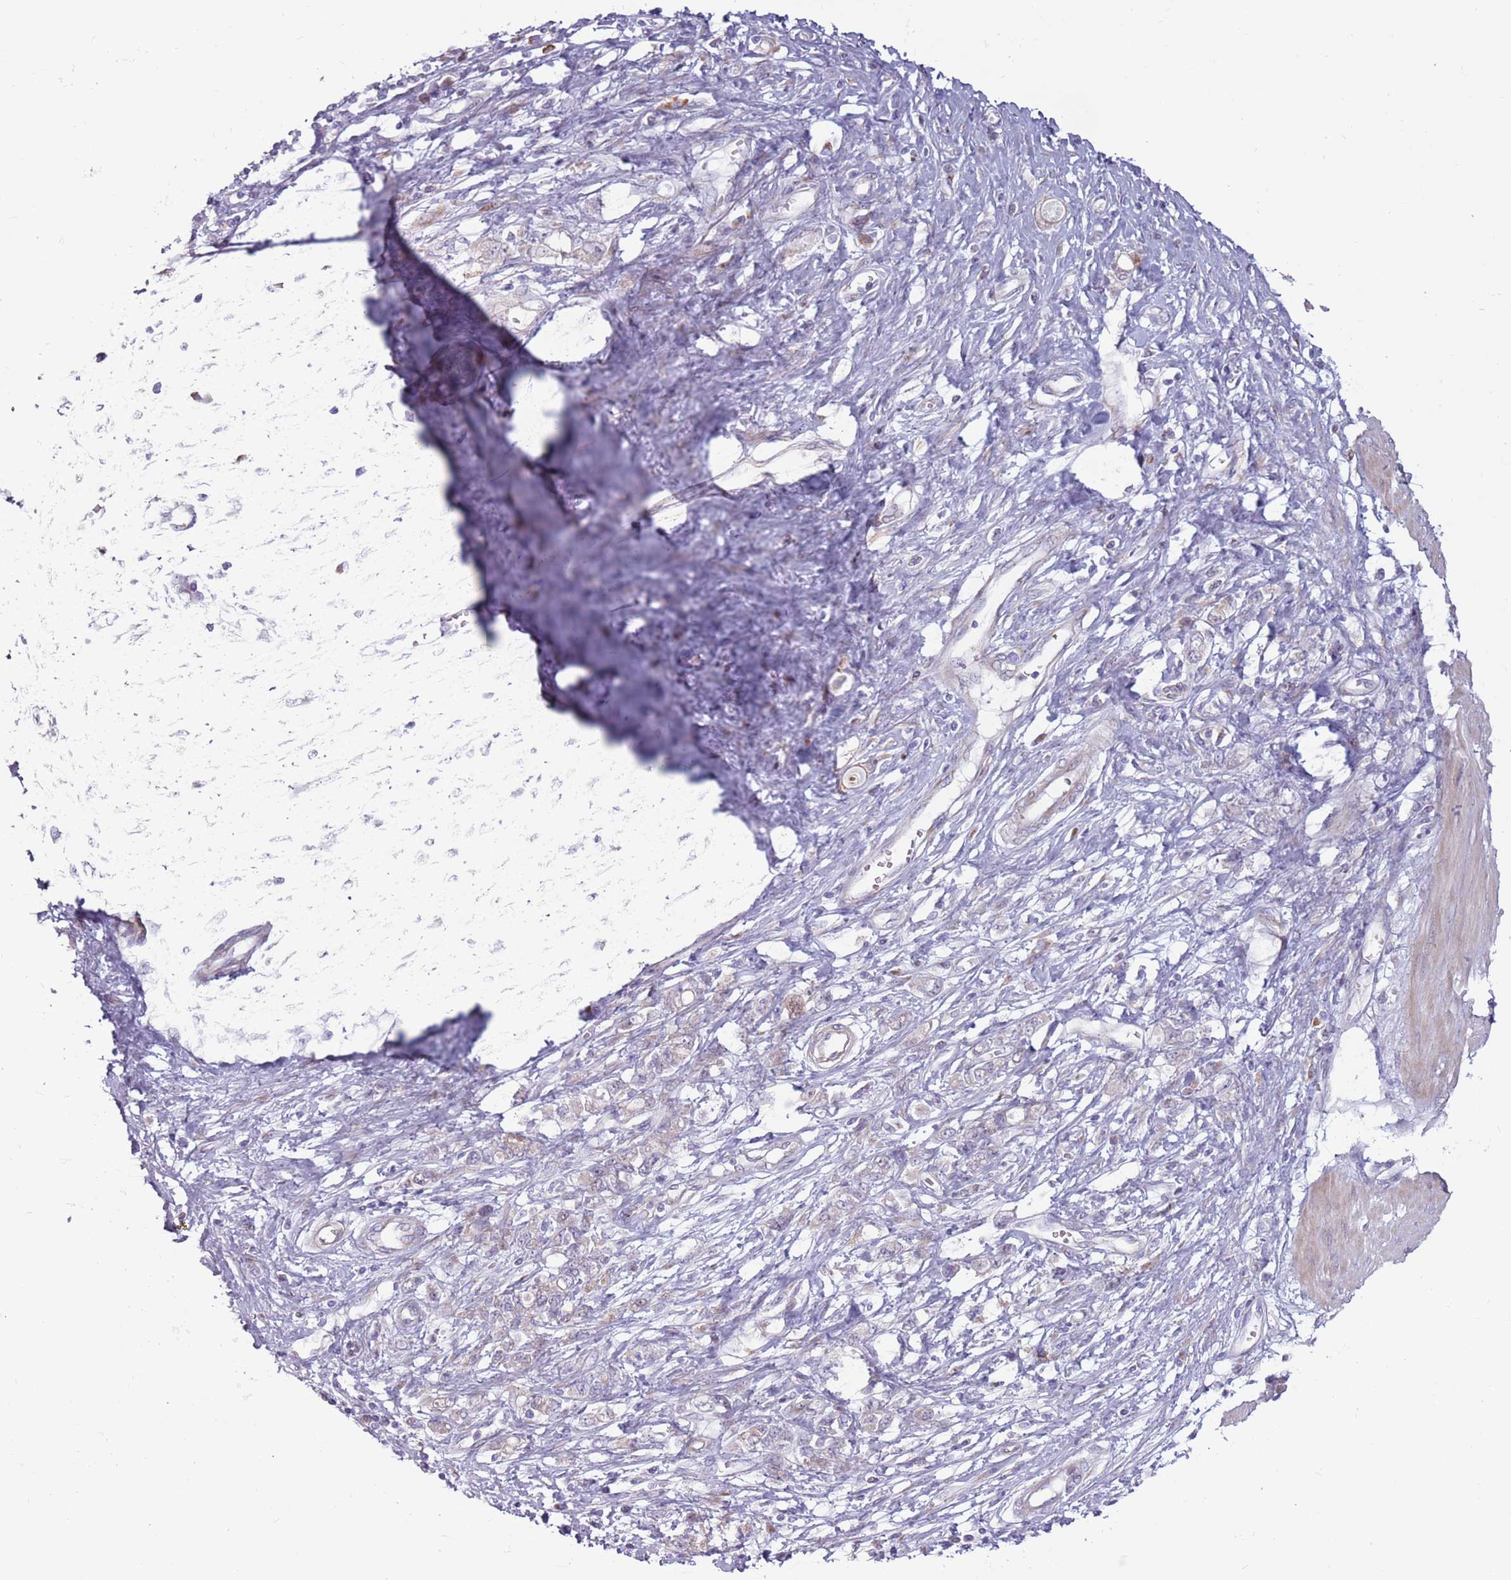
{"staining": {"intensity": "negative", "quantity": "none", "location": "none"}, "tissue": "stomach cancer", "cell_type": "Tumor cells", "image_type": "cancer", "snomed": [{"axis": "morphology", "description": "Adenocarcinoma, NOS"}, {"axis": "topography", "description": "Stomach"}], "caption": "Histopathology image shows no significant protein expression in tumor cells of stomach adenocarcinoma. (DAB immunohistochemistry (IHC) with hematoxylin counter stain).", "gene": "CCDC150", "patient": {"sex": "female", "age": 76}}